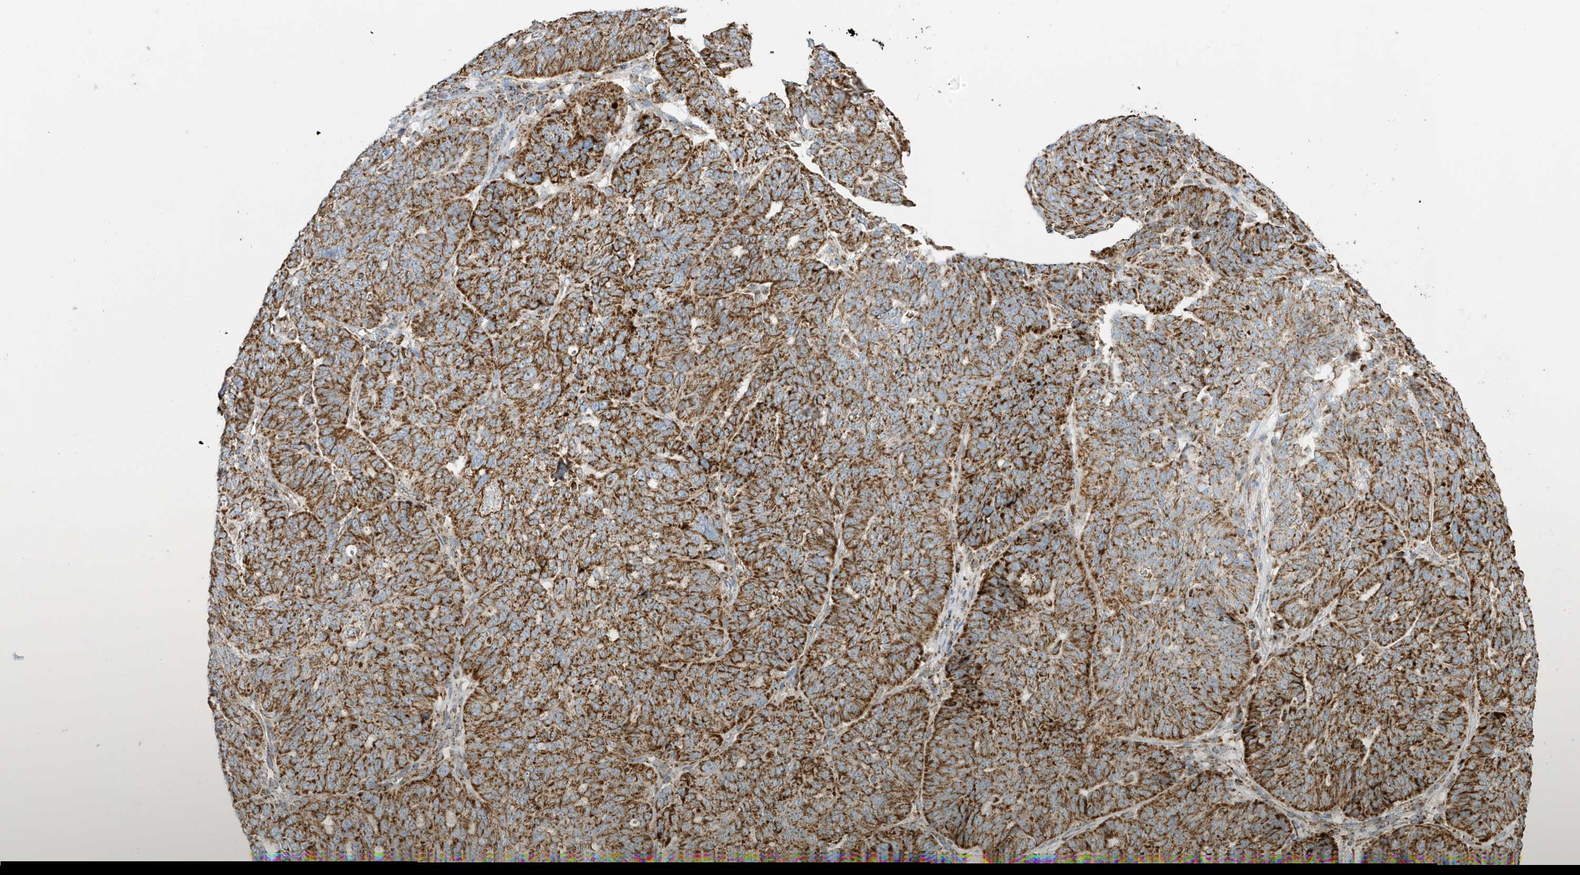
{"staining": {"intensity": "strong", "quantity": ">75%", "location": "cytoplasmic/membranous"}, "tissue": "ovarian cancer", "cell_type": "Tumor cells", "image_type": "cancer", "snomed": [{"axis": "morphology", "description": "Cystadenocarcinoma, serous, NOS"}, {"axis": "topography", "description": "Ovary"}], "caption": "A micrograph of ovarian cancer (serous cystadenocarcinoma) stained for a protein exhibits strong cytoplasmic/membranous brown staining in tumor cells. (Brightfield microscopy of DAB IHC at high magnification).", "gene": "ATP5ME", "patient": {"sex": "female", "age": 59}}